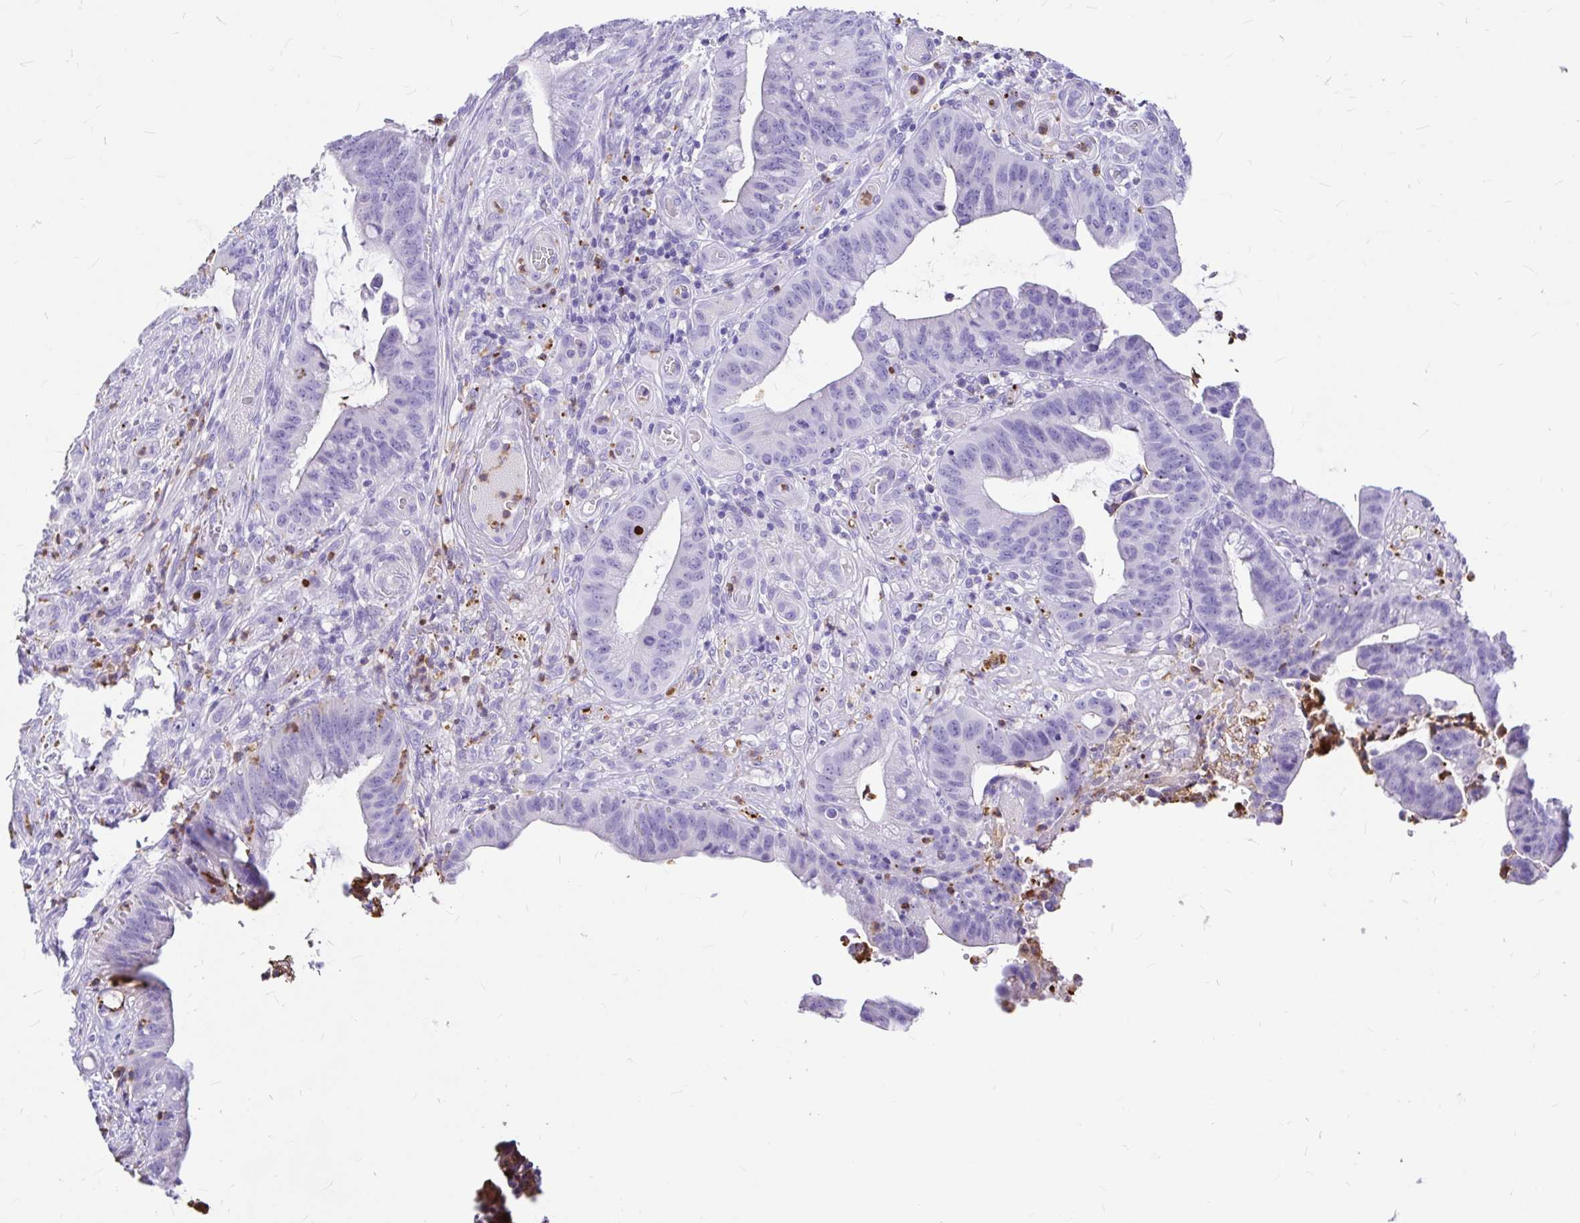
{"staining": {"intensity": "negative", "quantity": "none", "location": "none"}, "tissue": "colorectal cancer", "cell_type": "Tumor cells", "image_type": "cancer", "snomed": [{"axis": "morphology", "description": "Adenocarcinoma, NOS"}, {"axis": "topography", "description": "Colon"}], "caption": "DAB immunohistochemical staining of human colorectal cancer (adenocarcinoma) reveals no significant positivity in tumor cells.", "gene": "CLEC1B", "patient": {"sex": "male", "age": 62}}